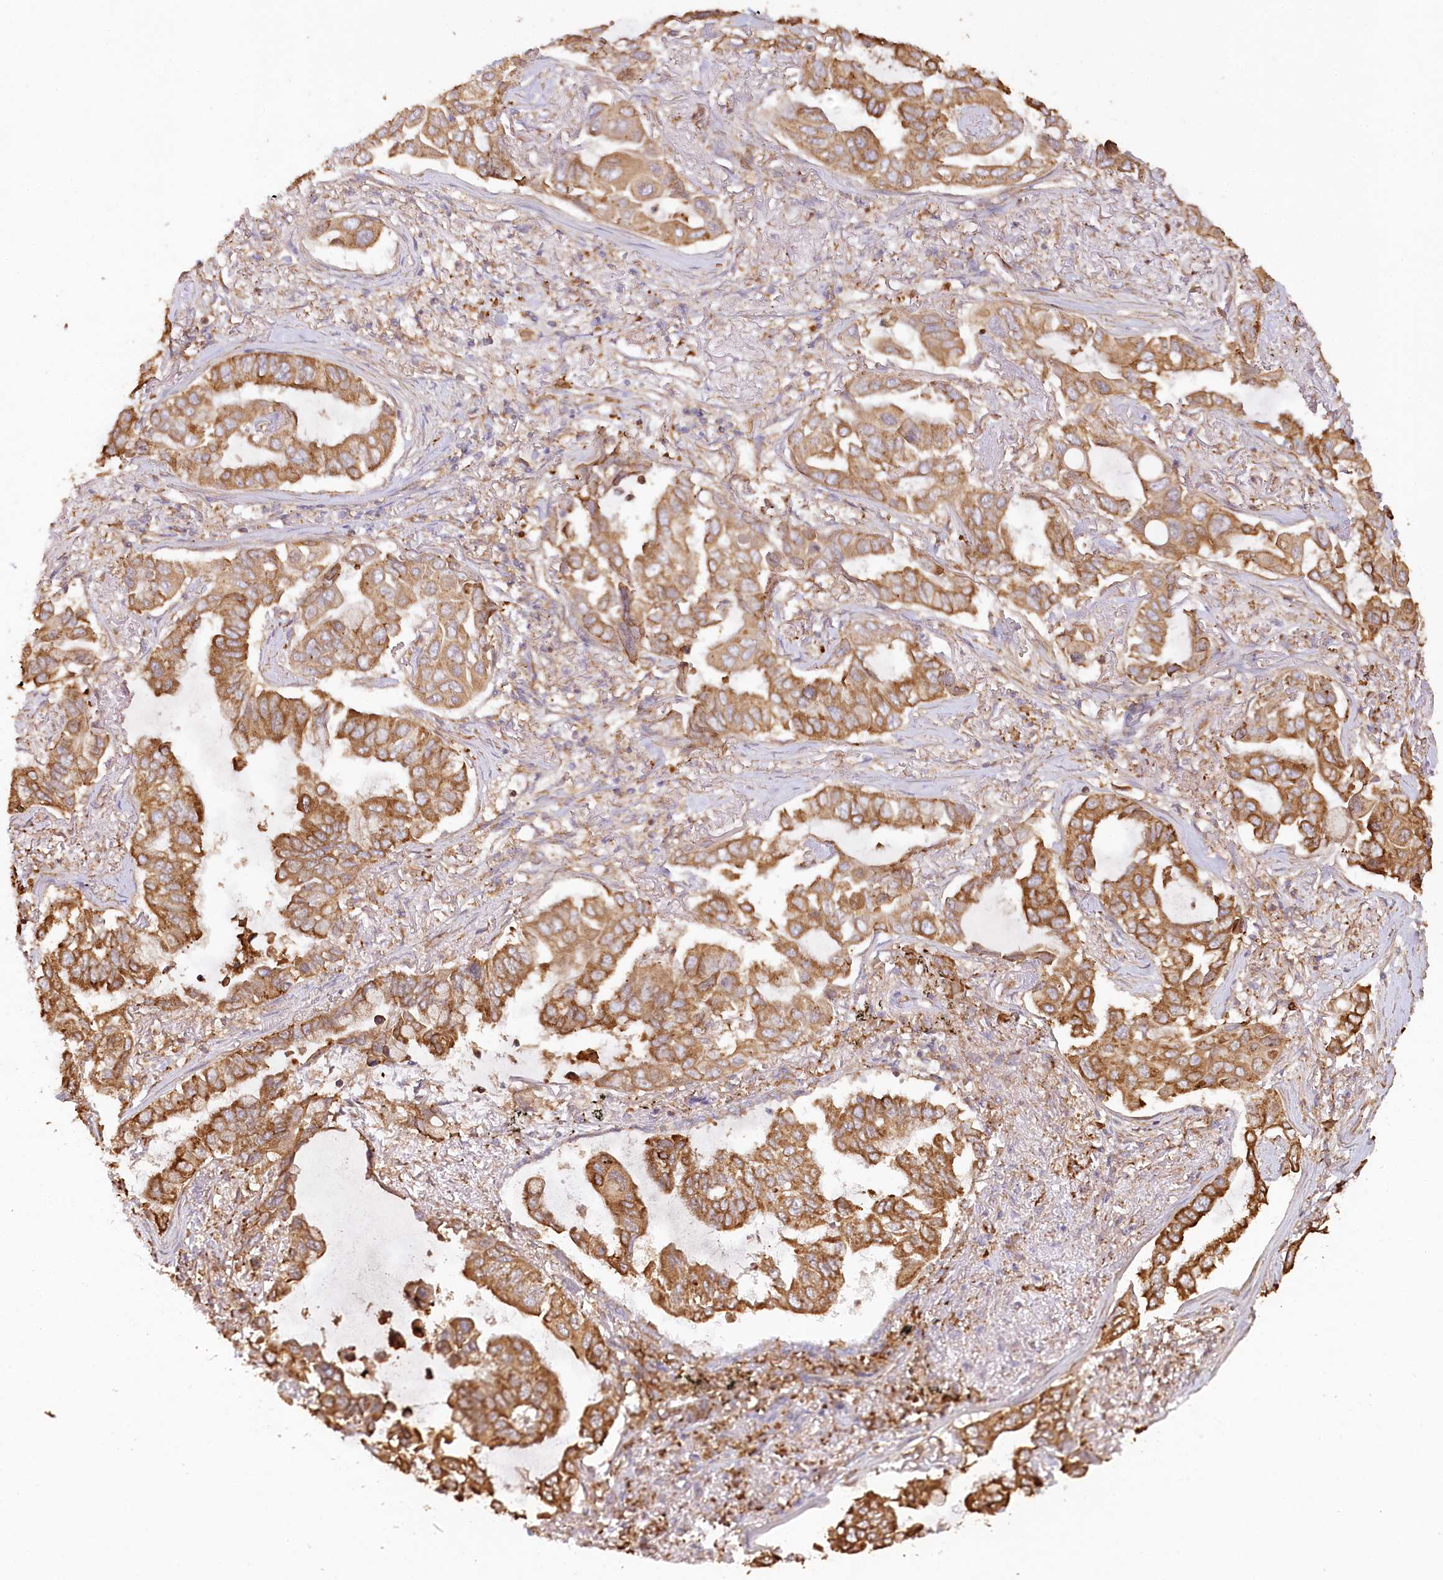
{"staining": {"intensity": "moderate", "quantity": ">75%", "location": "cytoplasmic/membranous"}, "tissue": "lung cancer", "cell_type": "Tumor cells", "image_type": "cancer", "snomed": [{"axis": "morphology", "description": "Adenocarcinoma, NOS"}, {"axis": "topography", "description": "Lung"}], "caption": "Immunohistochemistry staining of lung adenocarcinoma, which displays medium levels of moderate cytoplasmic/membranous staining in about >75% of tumor cells indicating moderate cytoplasmic/membranous protein staining. The staining was performed using DAB (3,3'-diaminobenzidine) (brown) for protein detection and nuclei were counterstained in hematoxylin (blue).", "gene": "ACAP2", "patient": {"sex": "male", "age": 64}}